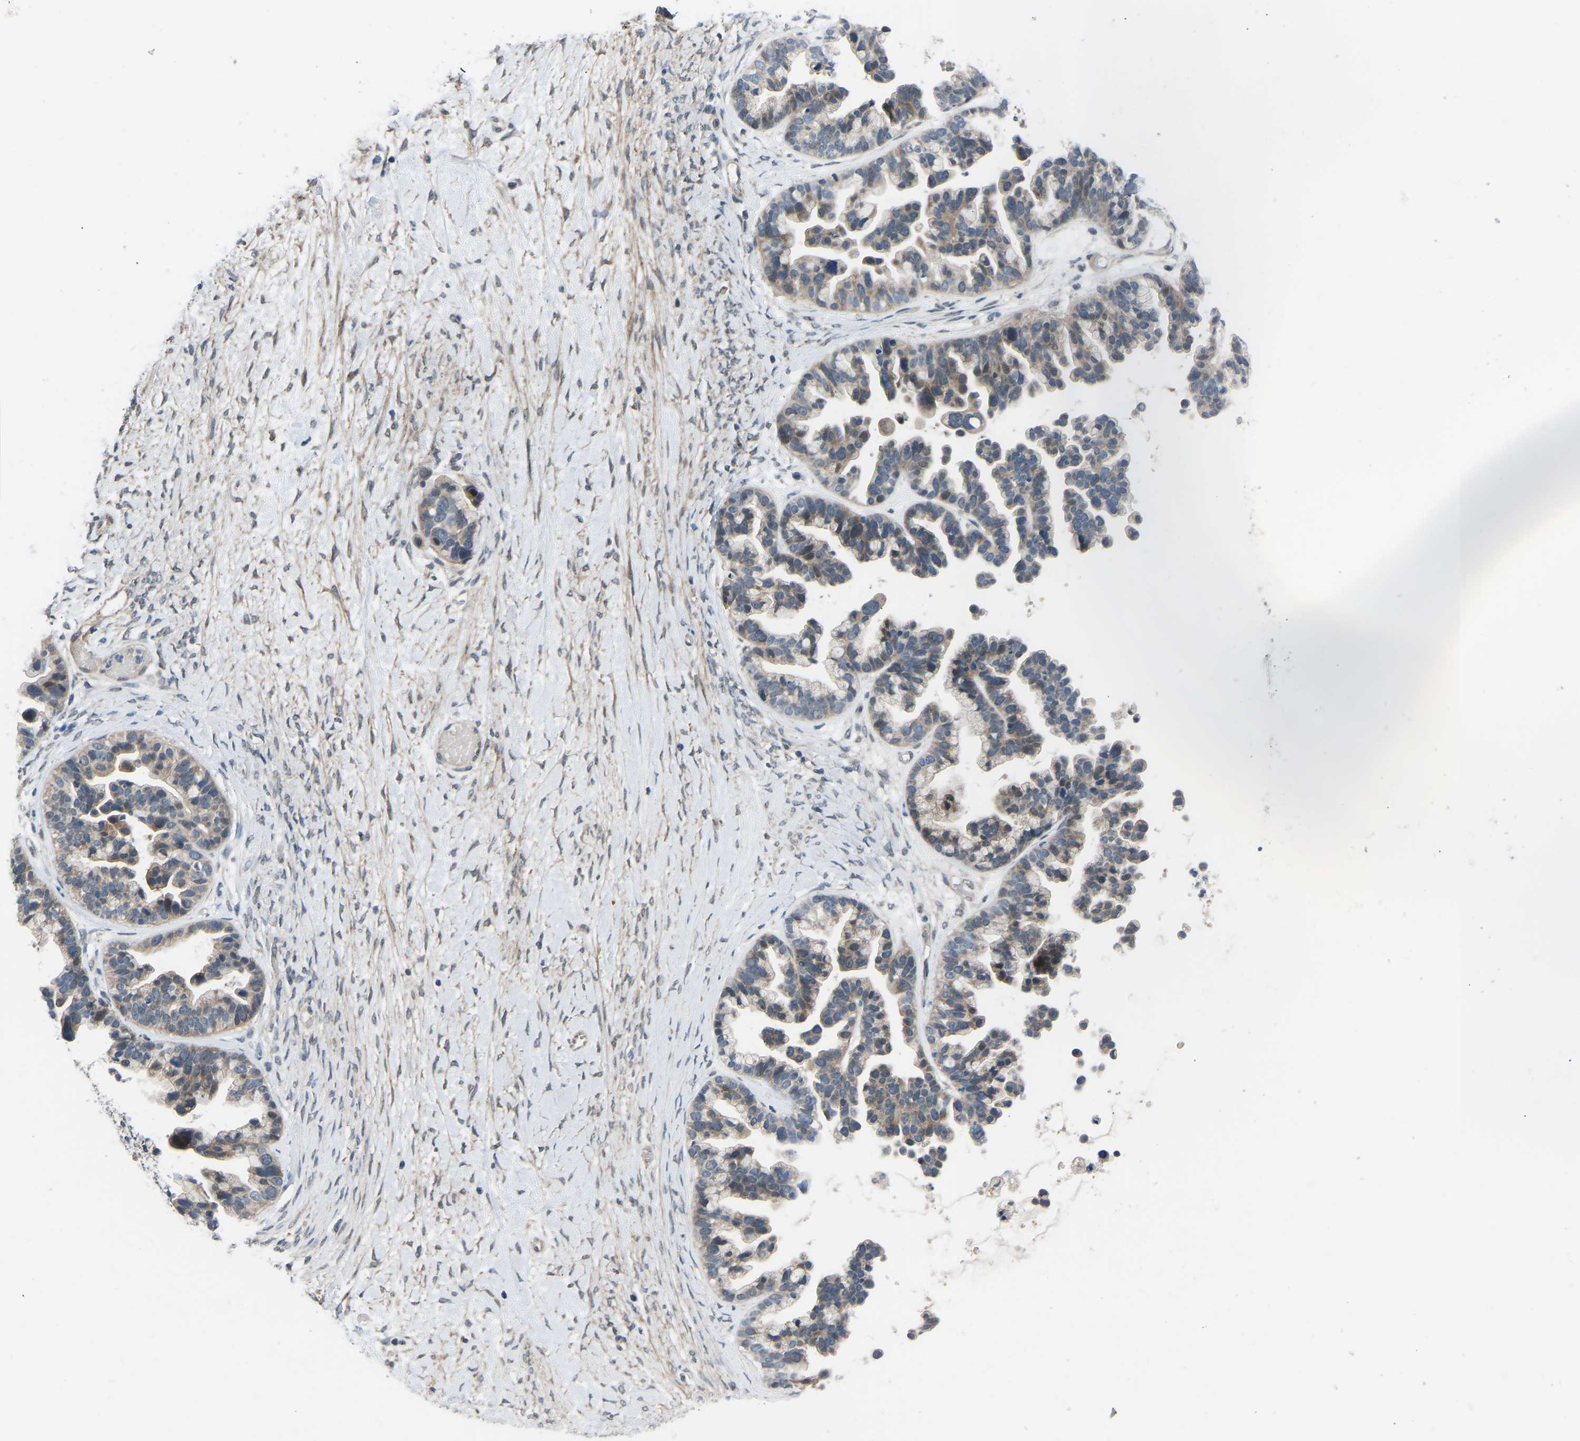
{"staining": {"intensity": "moderate", "quantity": ">75%", "location": "cytoplasmic/membranous"}, "tissue": "ovarian cancer", "cell_type": "Tumor cells", "image_type": "cancer", "snomed": [{"axis": "morphology", "description": "Cystadenocarcinoma, serous, NOS"}, {"axis": "topography", "description": "Ovary"}], "caption": "This photomicrograph shows ovarian cancer stained with IHC to label a protein in brown. The cytoplasmic/membranous of tumor cells show moderate positivity for the protein. Nuclei are counter-stained blue.", "gene": "CDK2AP1", "patient": {"sex": "female", "age": 56}}